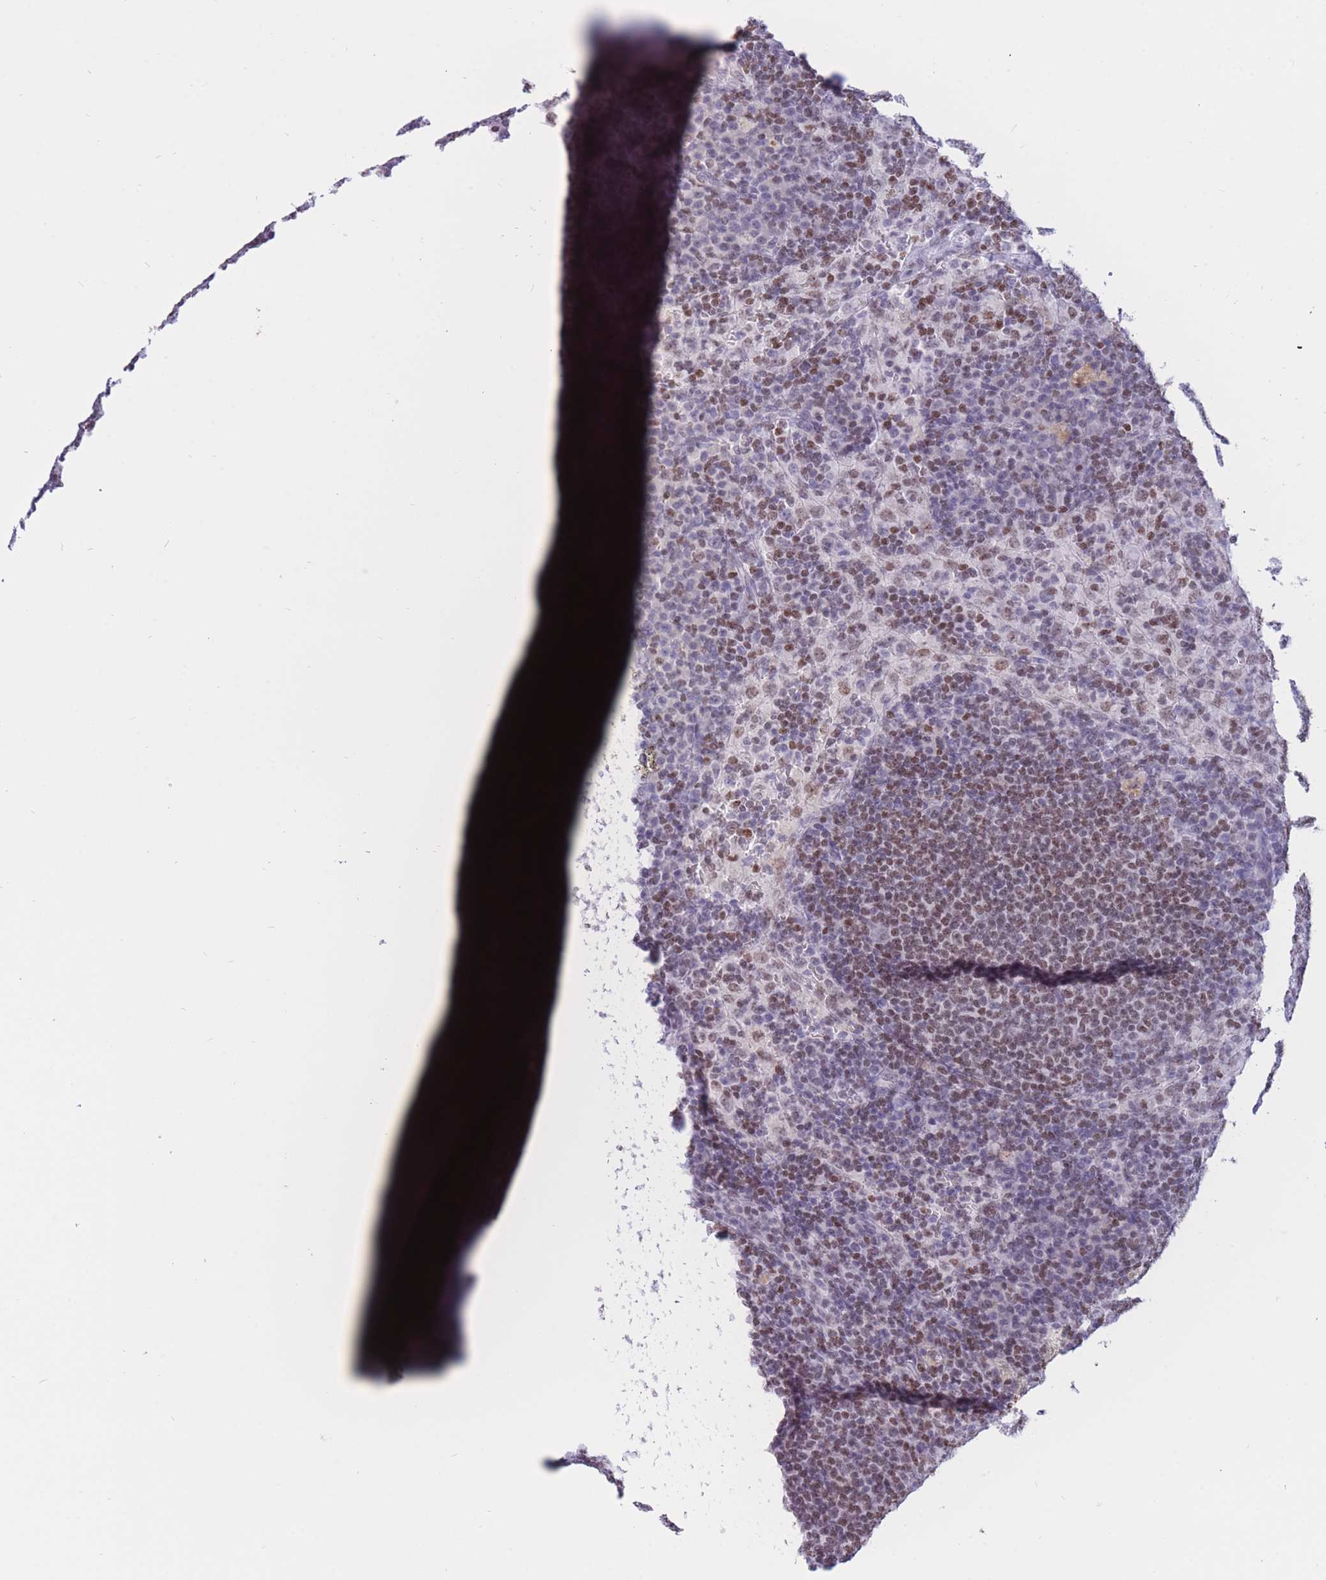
{"staining": {"intensity": "weak", "quantity": "25%-75%", "location": "nuclear"}, "tissue": "lymph node", "cell_type": "Germinal center cells", "image_type": "normal", "snomed": [{"axis": "morphology", "description": "Normal tissue, NOS"}, {"axis": "topography", "description": "Lymph node"}], "caption": "Weak nuclear positivity is appreciated in about 25%-75% of germinal center cells in benign lymph node.", "gene": "HMGN1", "patient": {"sex": "female", "age": 70}}